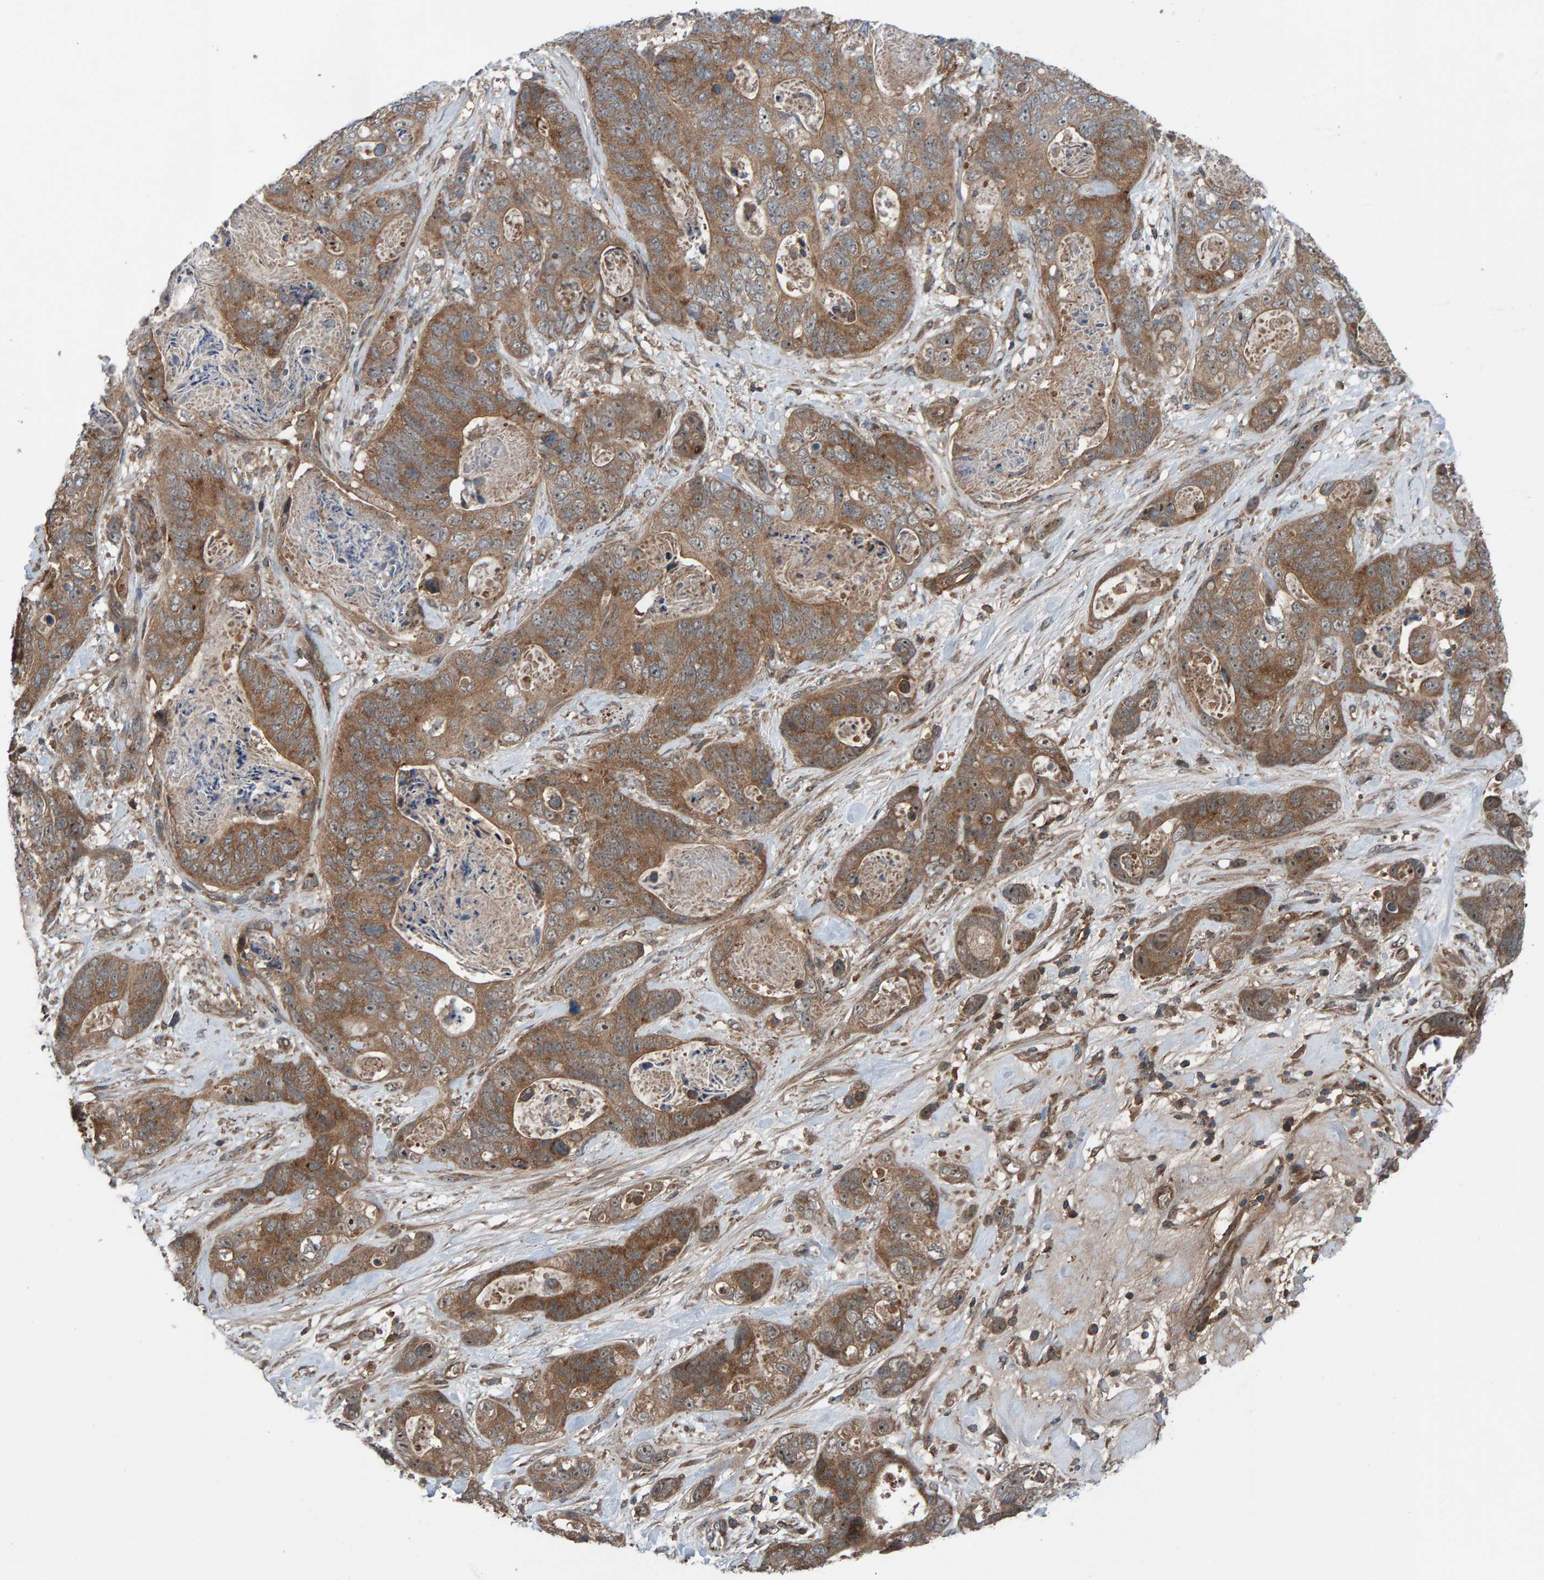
{"staining": {"intensity": "moderate", "quantity": ">75%", "location": "cytoplasmic/membranous"}, "tissue": "stomach cancer", "cell_type": "Tumor cells", "image_type": "cancer", "snomed": [{"axis": "morphology", "description": "Normal tissue, NOS"}, {"axis": "morphology", "description": "Adenocarcinoma, NOS"}, {"axis": "topography", "description": "Stomach"}], "caption": "Immunohistochemistry (IHC) of human stomach cancer demonstrates medium levels of moderate cytoplasmic/membranous staining in approximately >75% of tumor cells. (Stains: DAB in brown, nuclei in blue, Microscopy: brightfield microscopy at high magnification).", "gene": "CUEDC1", "patient": {"sex": "female", "age": 89}}